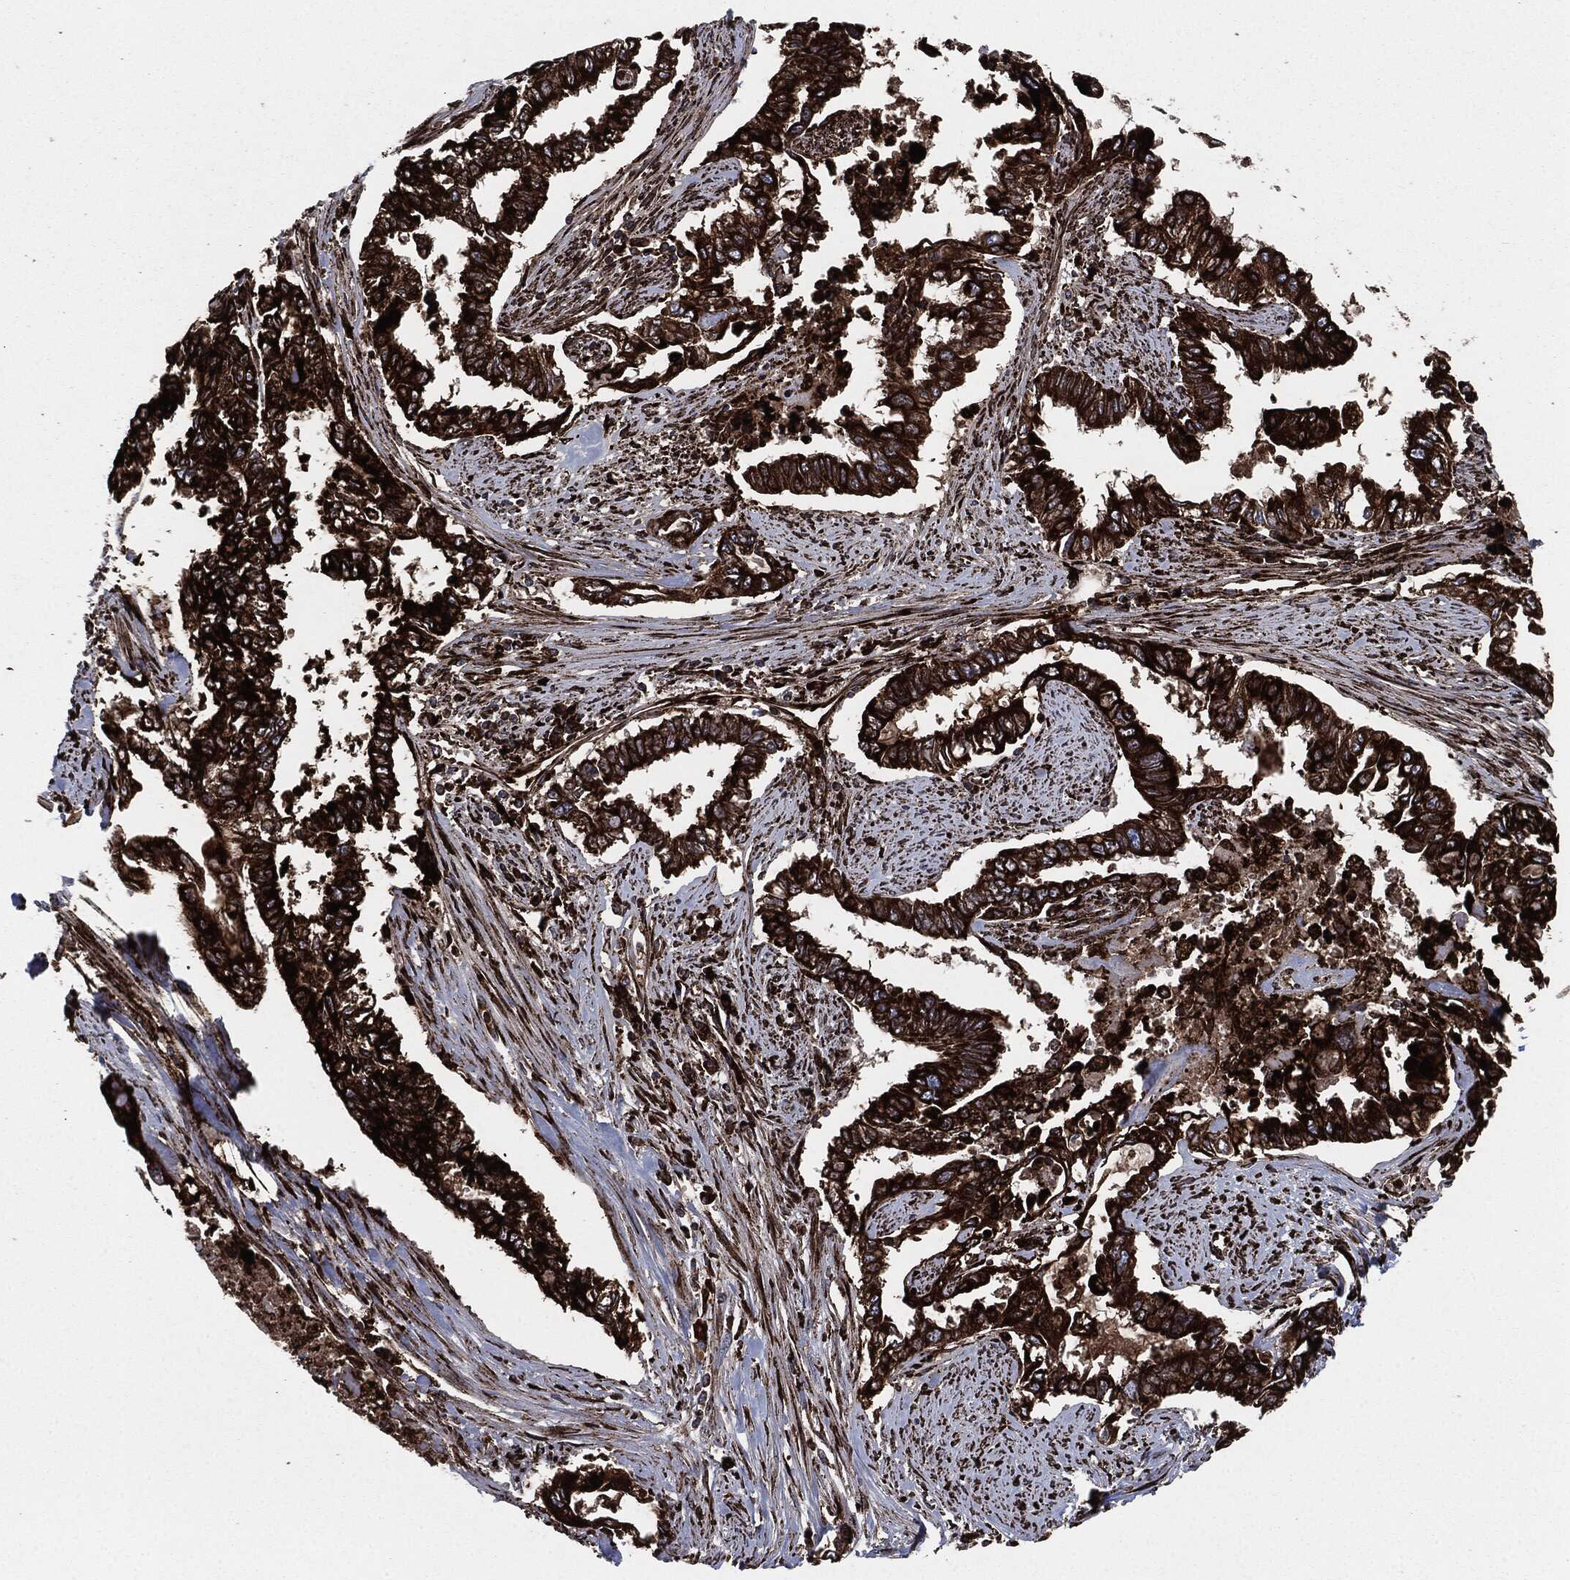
{"staining": {"intensity": "strong", "quantity": ">75%", "location": "cytoplasmic/membranous"}, "tissue": "endometrial cancer", "cell_type": "Tumor cells", "image_type": "cancer", "snomed": [{"axis": "morphology", "description": "Adenocarcinoma, NOS"}, {"axis": "topography", "description": "Uterus"}], "caption": "Immunohistochemistry (IHC) histopathology image of endometrial cancer stained for a protein (brown), which shows high levels of strong cytoplasmic/membranous positivity in about >75% of tumor cells.", "gene": "CALR", "patient": {"sex": "female", "age": 59}}